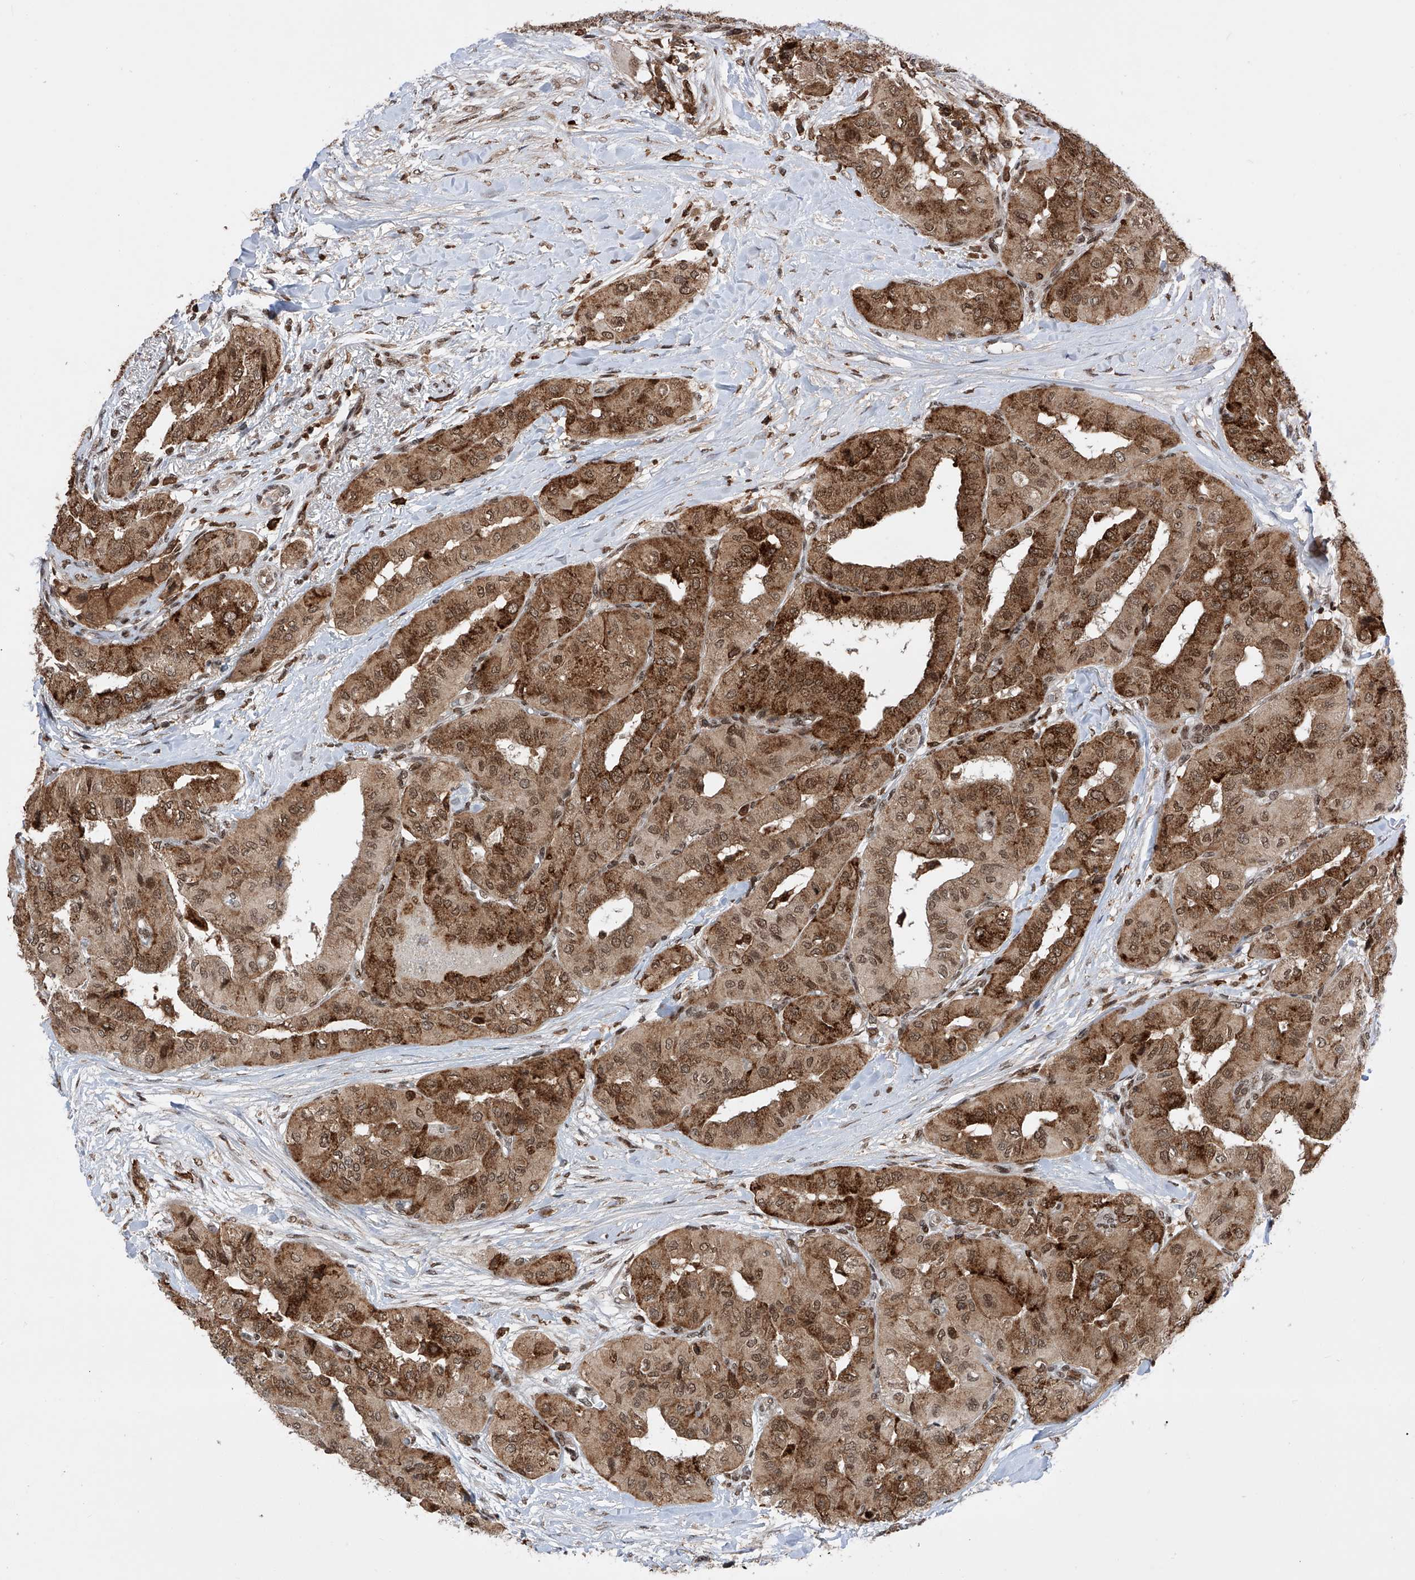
{"staining": {"intensity": "moderate", "quantity": ">75%", "location": "cytoplasmic/membranous,nuclear"}, "tissue": "thyroid cancer", "cell_type": "Tumor cells", "image_type": "cancer", "snomed": [{"axis": "morphology", "description": "Papillary adenocarcinoma, NOS"}, {"axis": "topography", "description": "Thyroid gland"}], "caption": "High-power microscopy captured an immunohistochemistry image of thyroid cancer (papillary adenocarcinoma), revealing moderate cytoplasmic/membranous and nuclear expression in approximately >75% of tumor cells. (Brightfield microscopy of DAB IHC at high magnification).", "gene": "ZNF280D", "patient": {"sex": "female", "age": 59}}